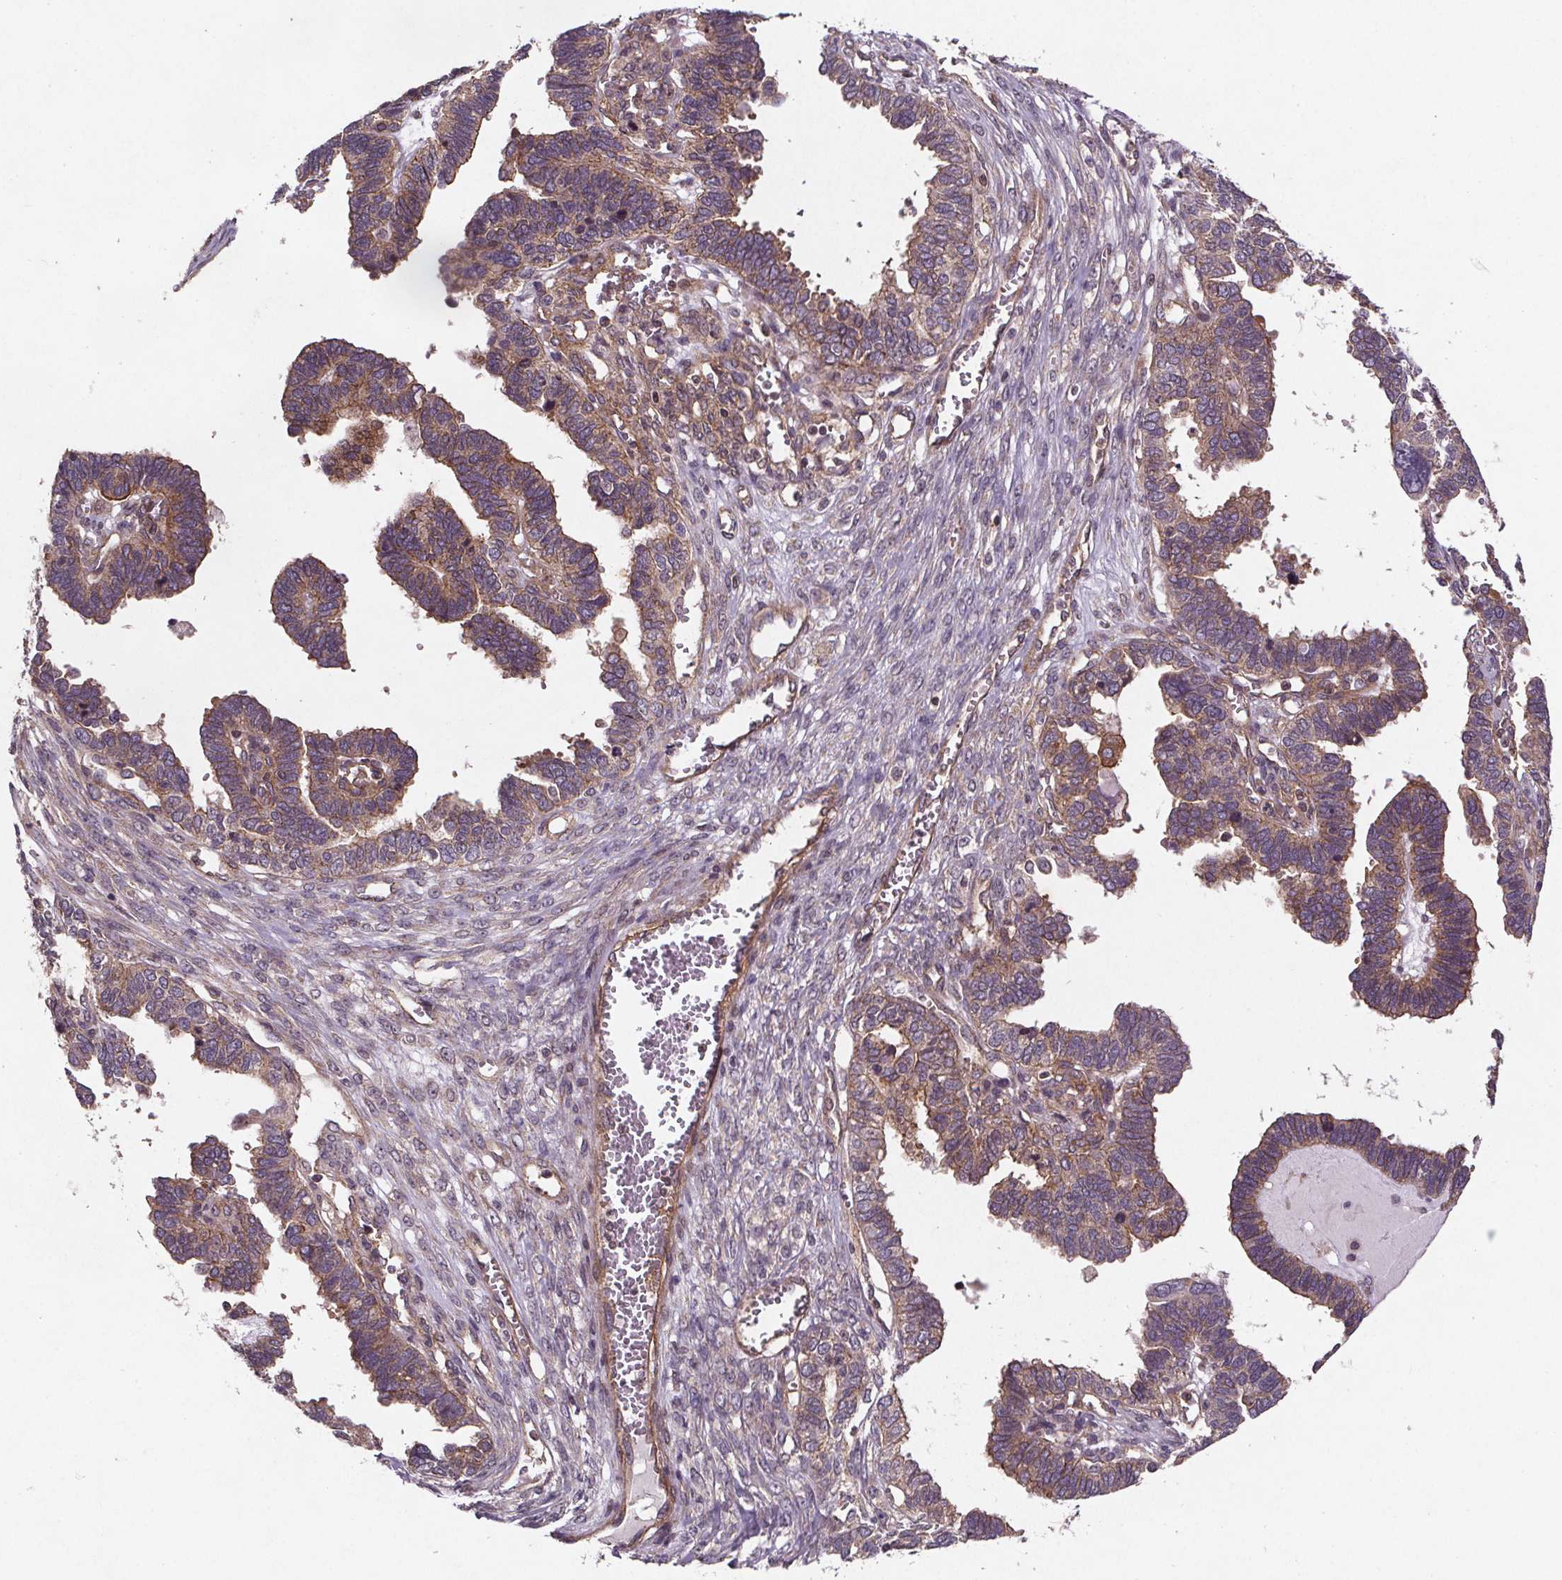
{"staining": {"intensity": "weak", "quantity": ">75%", "location": "cytoplasmic/membranous"}, "tissue": "ovarian cancer", "cell_type": "Tumor cells", "image_type": "cancer", "snomed": [{"axis": "morphology", "description": "Cystadenocarcinoma, serous, NOS"}, {"axis": "topography", "description": "Ovary"}], "caption": "There is low levels of weak cytoplasmic/membranous expression in tumor cells of serous cystadenocarcinoma (ovarian), as demonstrated by immunohistochemical staining (brown color).", "gene": "STRN3", "patient": {"sex": "female", "age": 51}}